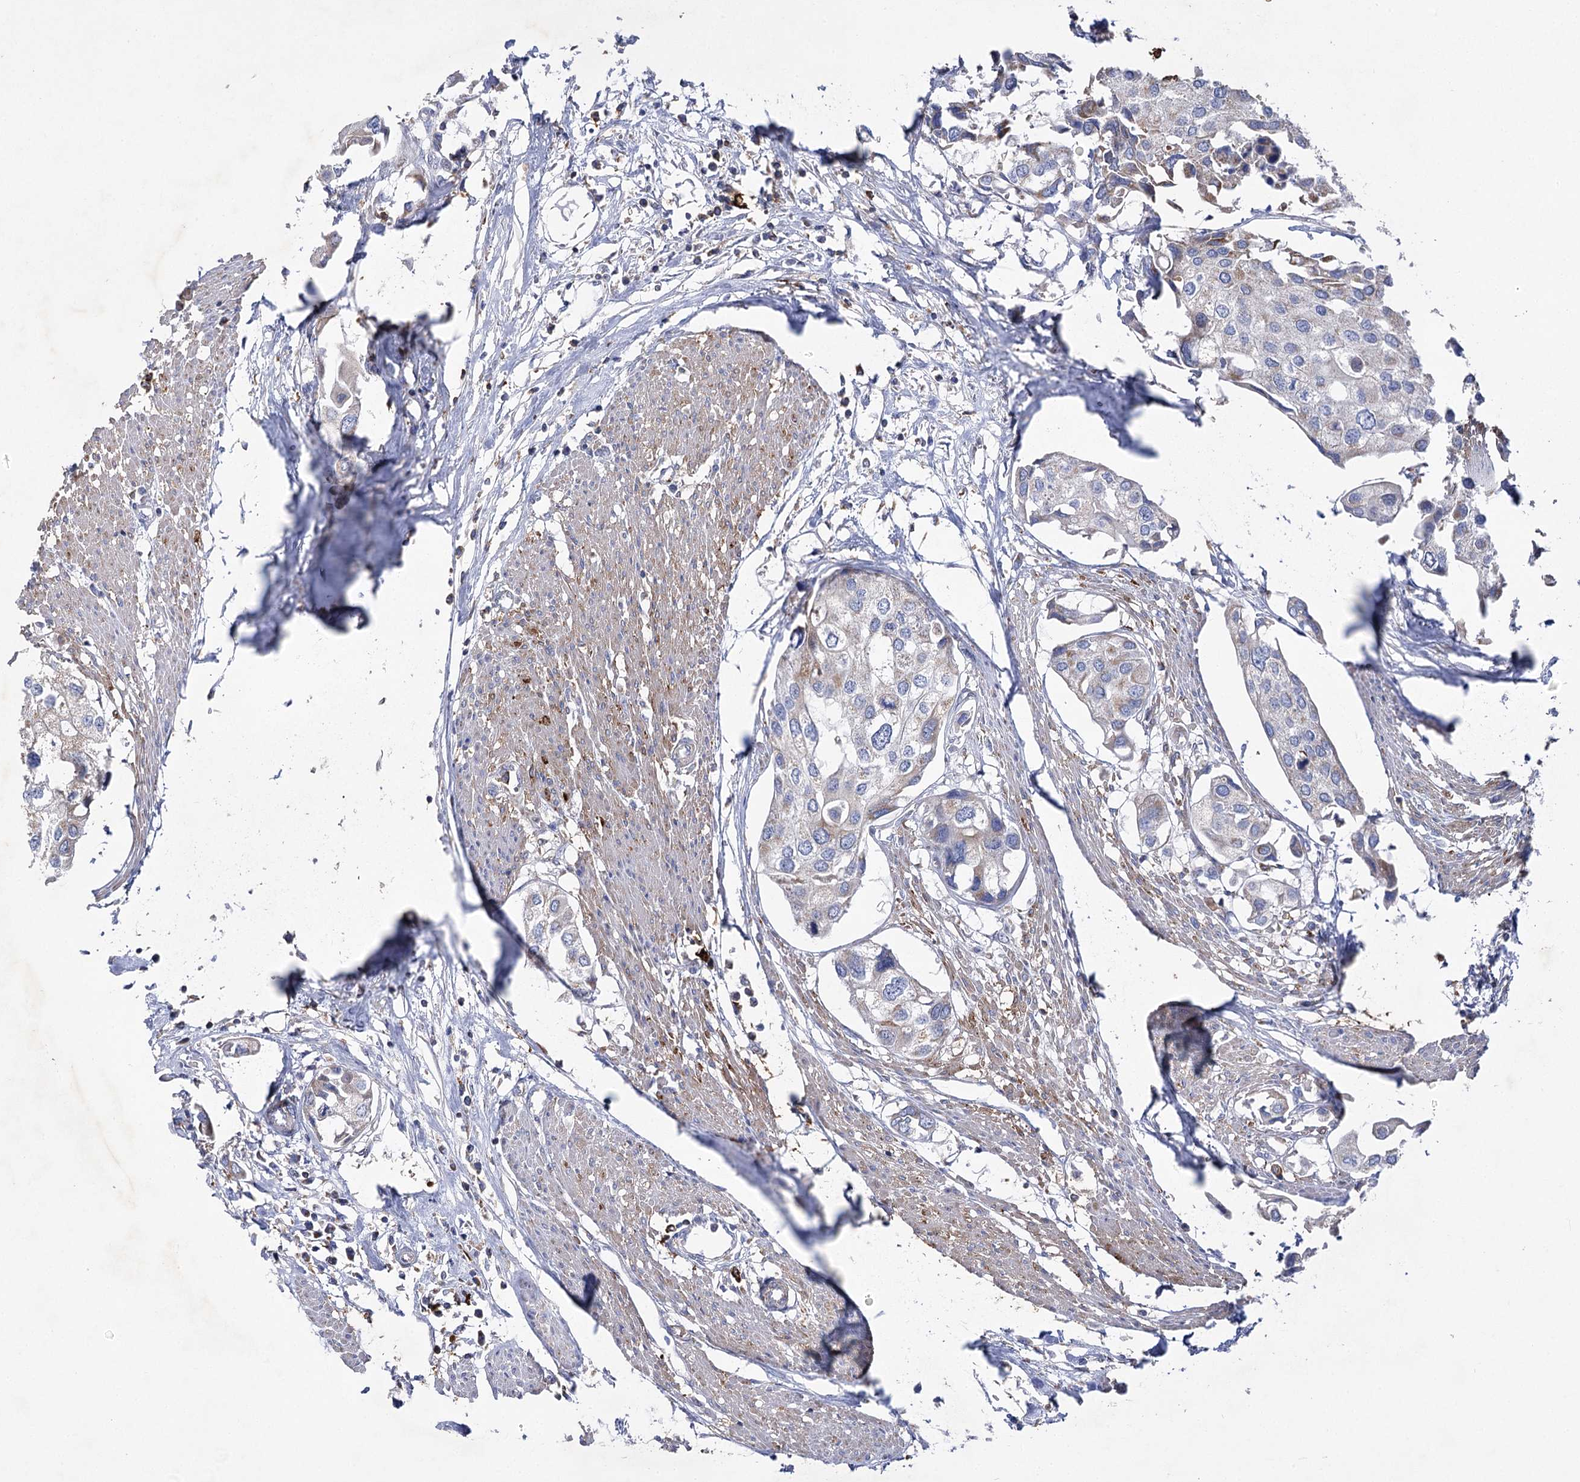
{"staining": {"intensity": "weak", "quantity": "<25%", "location": "cytoplasmic/membranous"}, "tissue": "urothelial cancer", "cell_type": "Tumor cells", "image_type": "cancer", "snomed": [{"axis": "morphology", "description": "Urothelial carcinoma, High grade"}, {"axis": "topography", "description": "Urinary bladder"}], "caption": "An immunohistochemistry (IHC) histopathology image of urothelial cancer is shown. There is no staining in tumor cells of urothelial cancer.", "gene": "COX15", "patient": {"sex": "male", "age": 64}}